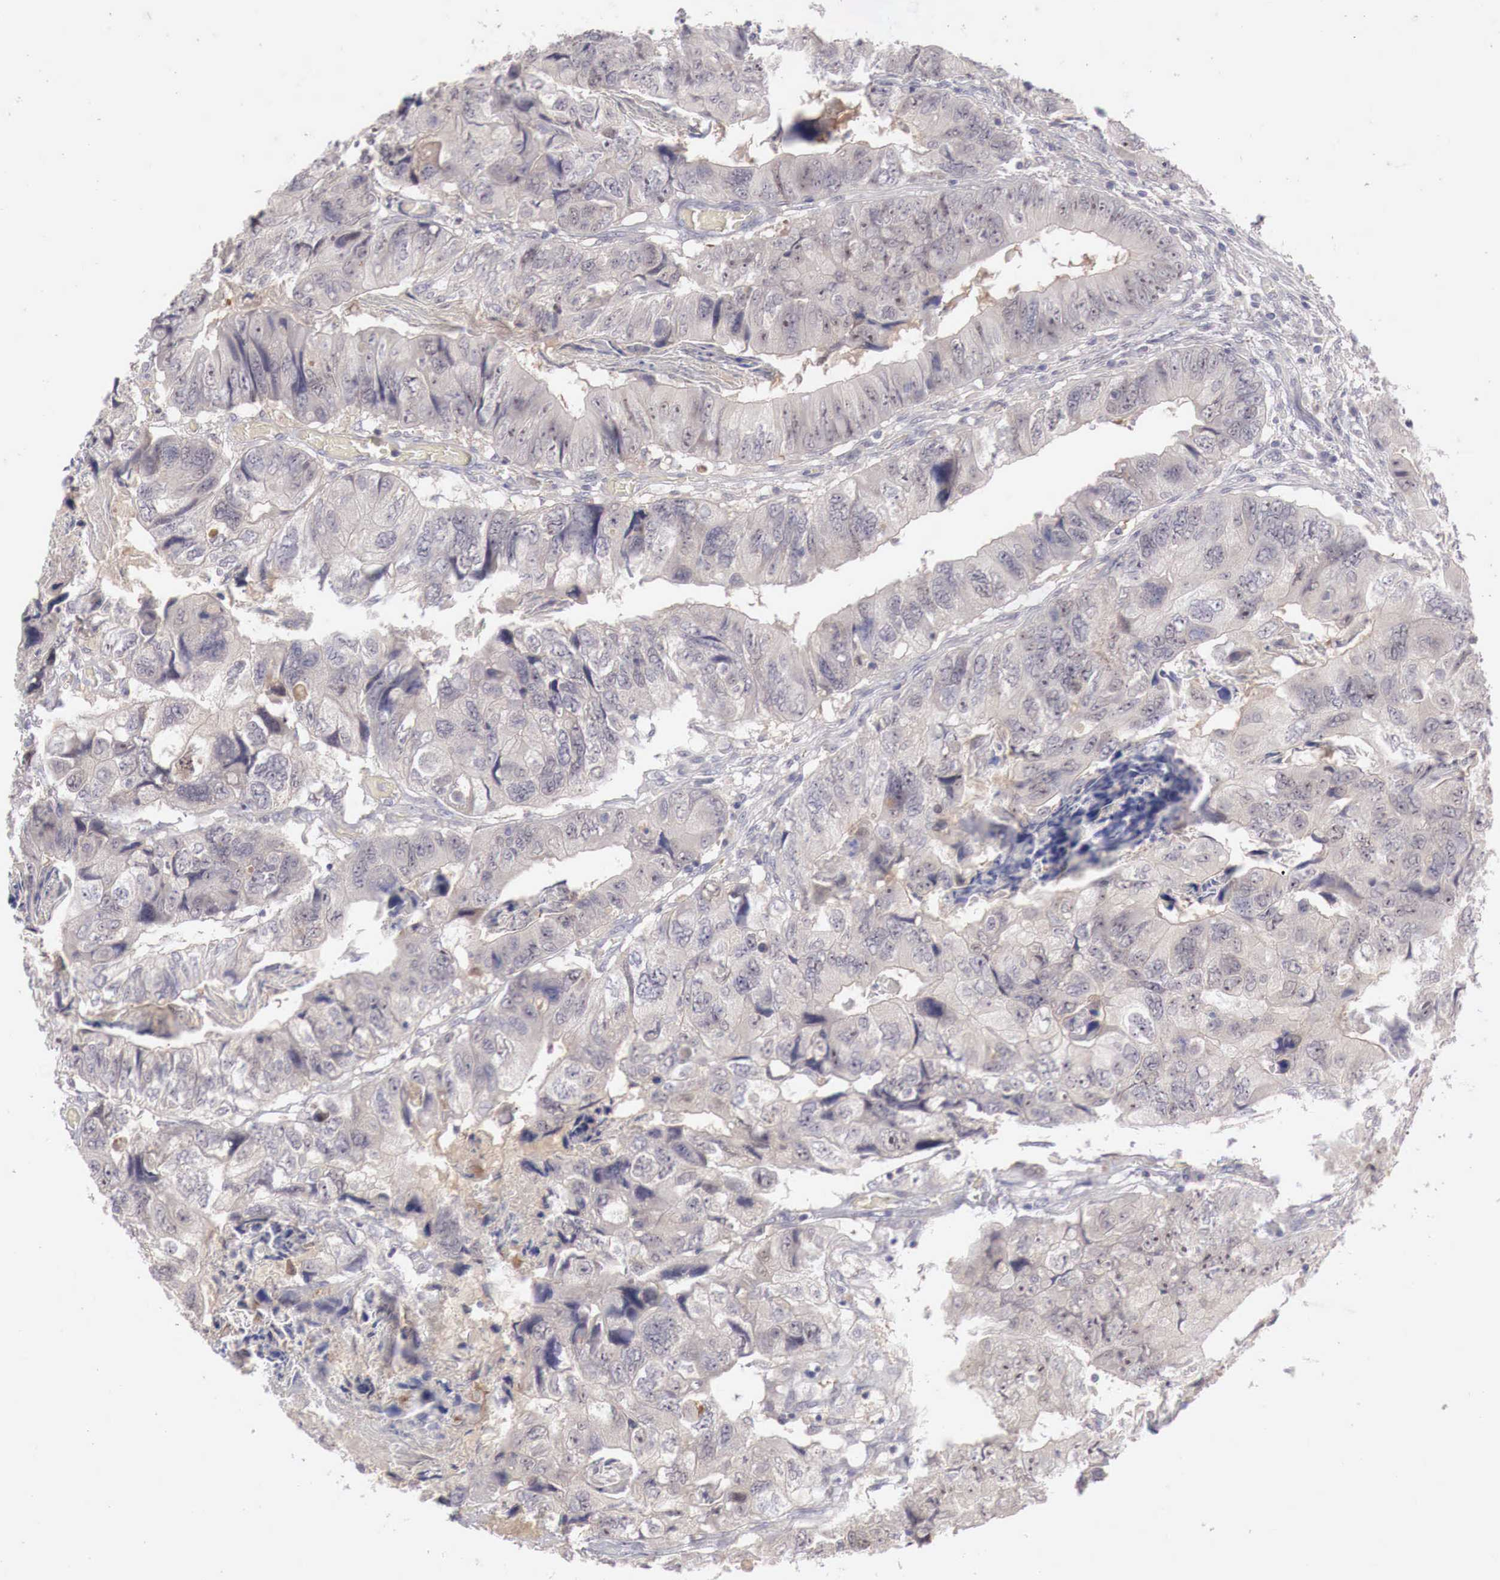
{"staining": {"intensity": "negative", "quantity": "none", "location": "none"}, "tissue": "colorectal cancer", "cell_type": "Tumor cells", "image_type": "cancer", "snomed": [{"axis": "morphology", "description": "Adenocarcinoma, NOS"}, {"axis": "topography", "description": "Rectum"}], "caption": "Tumor cells are negative for protein expression in human adenocarcinoma (colorectal).", "gene": "GATA1", "patient": {"sex": "female", "age": 82}}